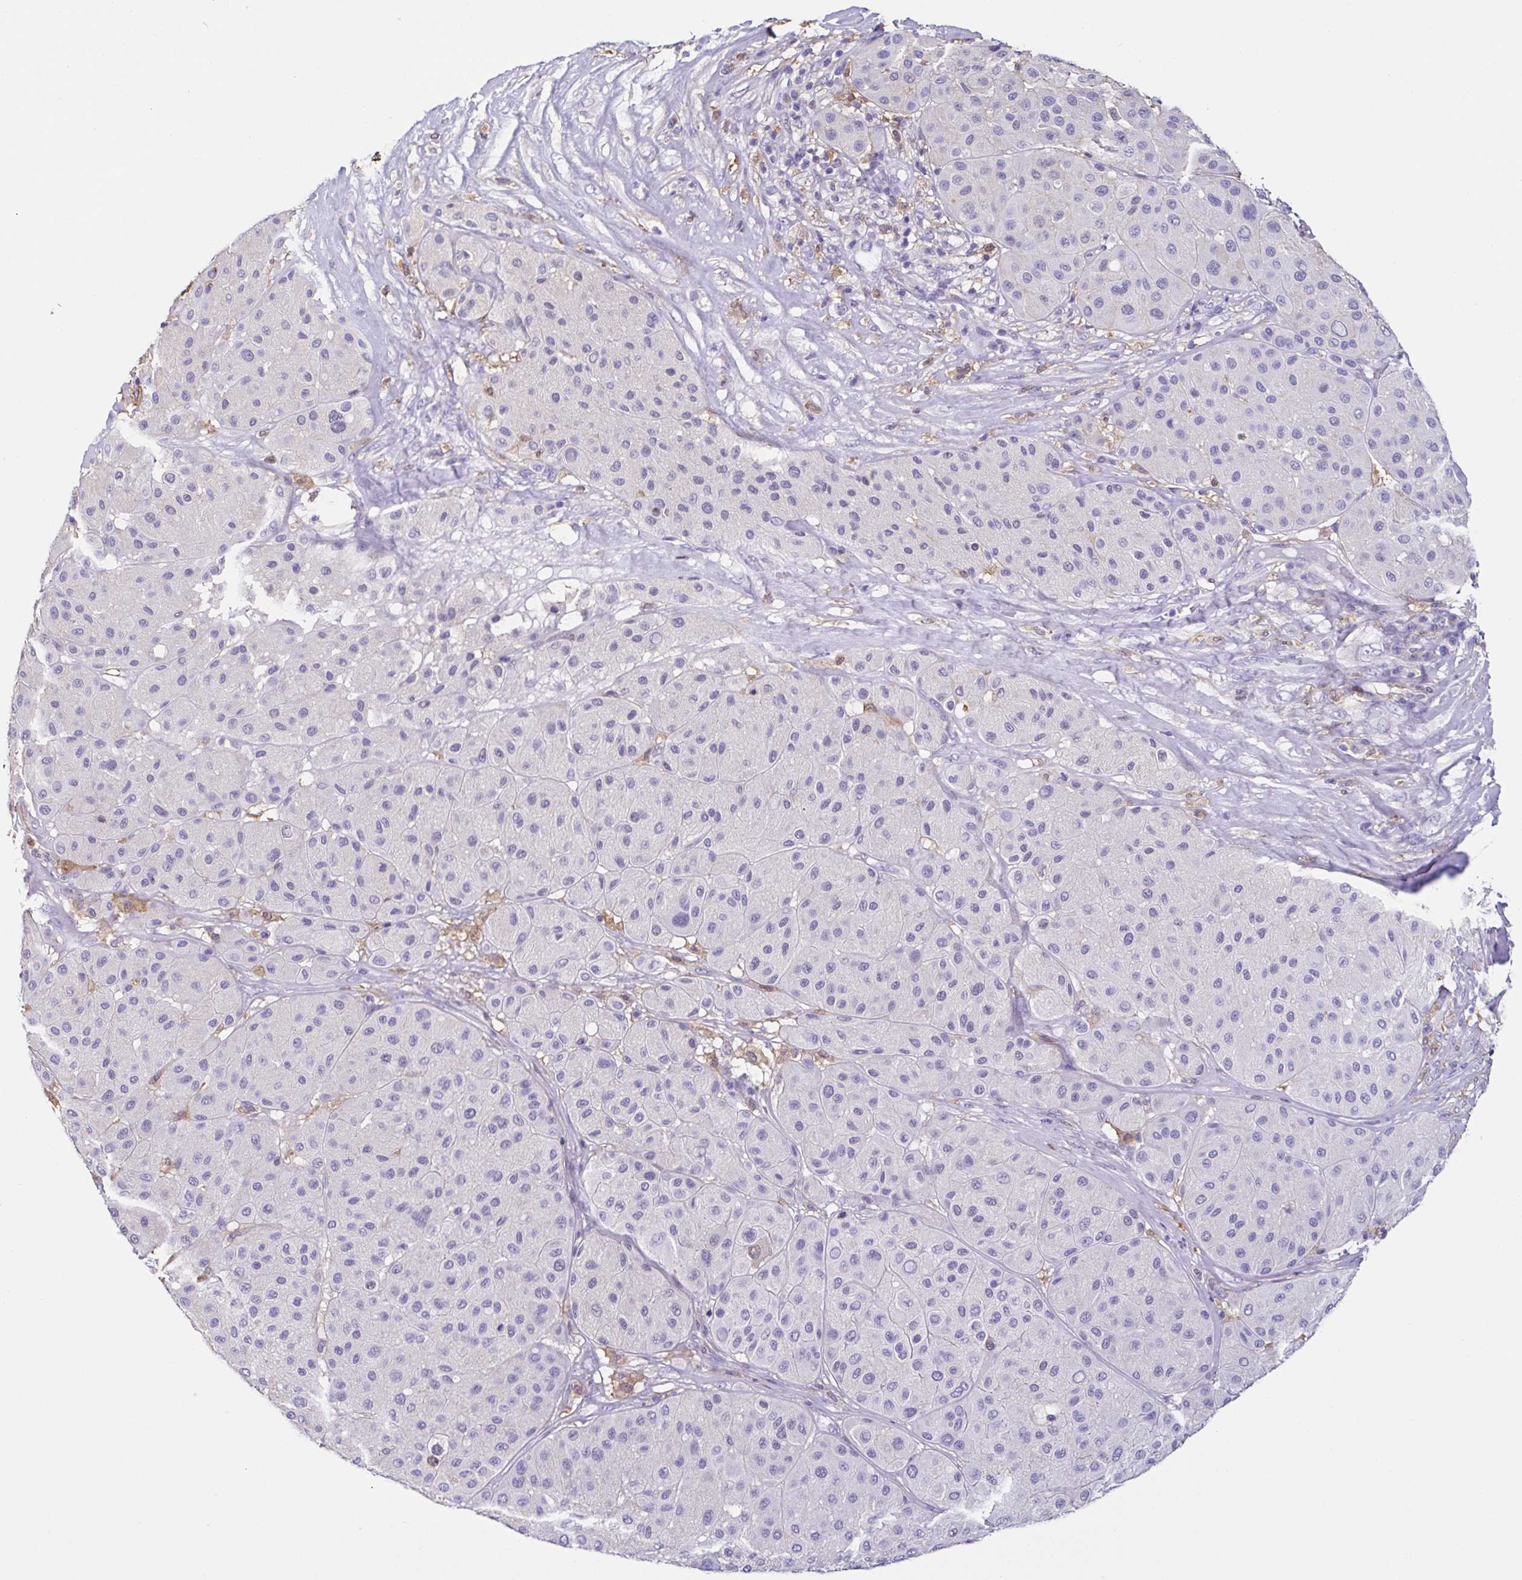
{"staining": {"intensity": "negative", "quantity": "none", "location": "none"}, "tissue": "melanoma", "cell_type": "Tumor cells", "image_type": "cancer", "snomed": [{"axis": "morphology", "description": "Malignant melanoma, Metastatic site"}, {"axis": "topography", "description": "Smooth muscle"}], "caption": "Malignant melanoma (metastatic site) stained for a protein using IHC reveals no expression tumor cells.", "gene": "ANXA10", "patient": {"sex": "male", "age": 41}}